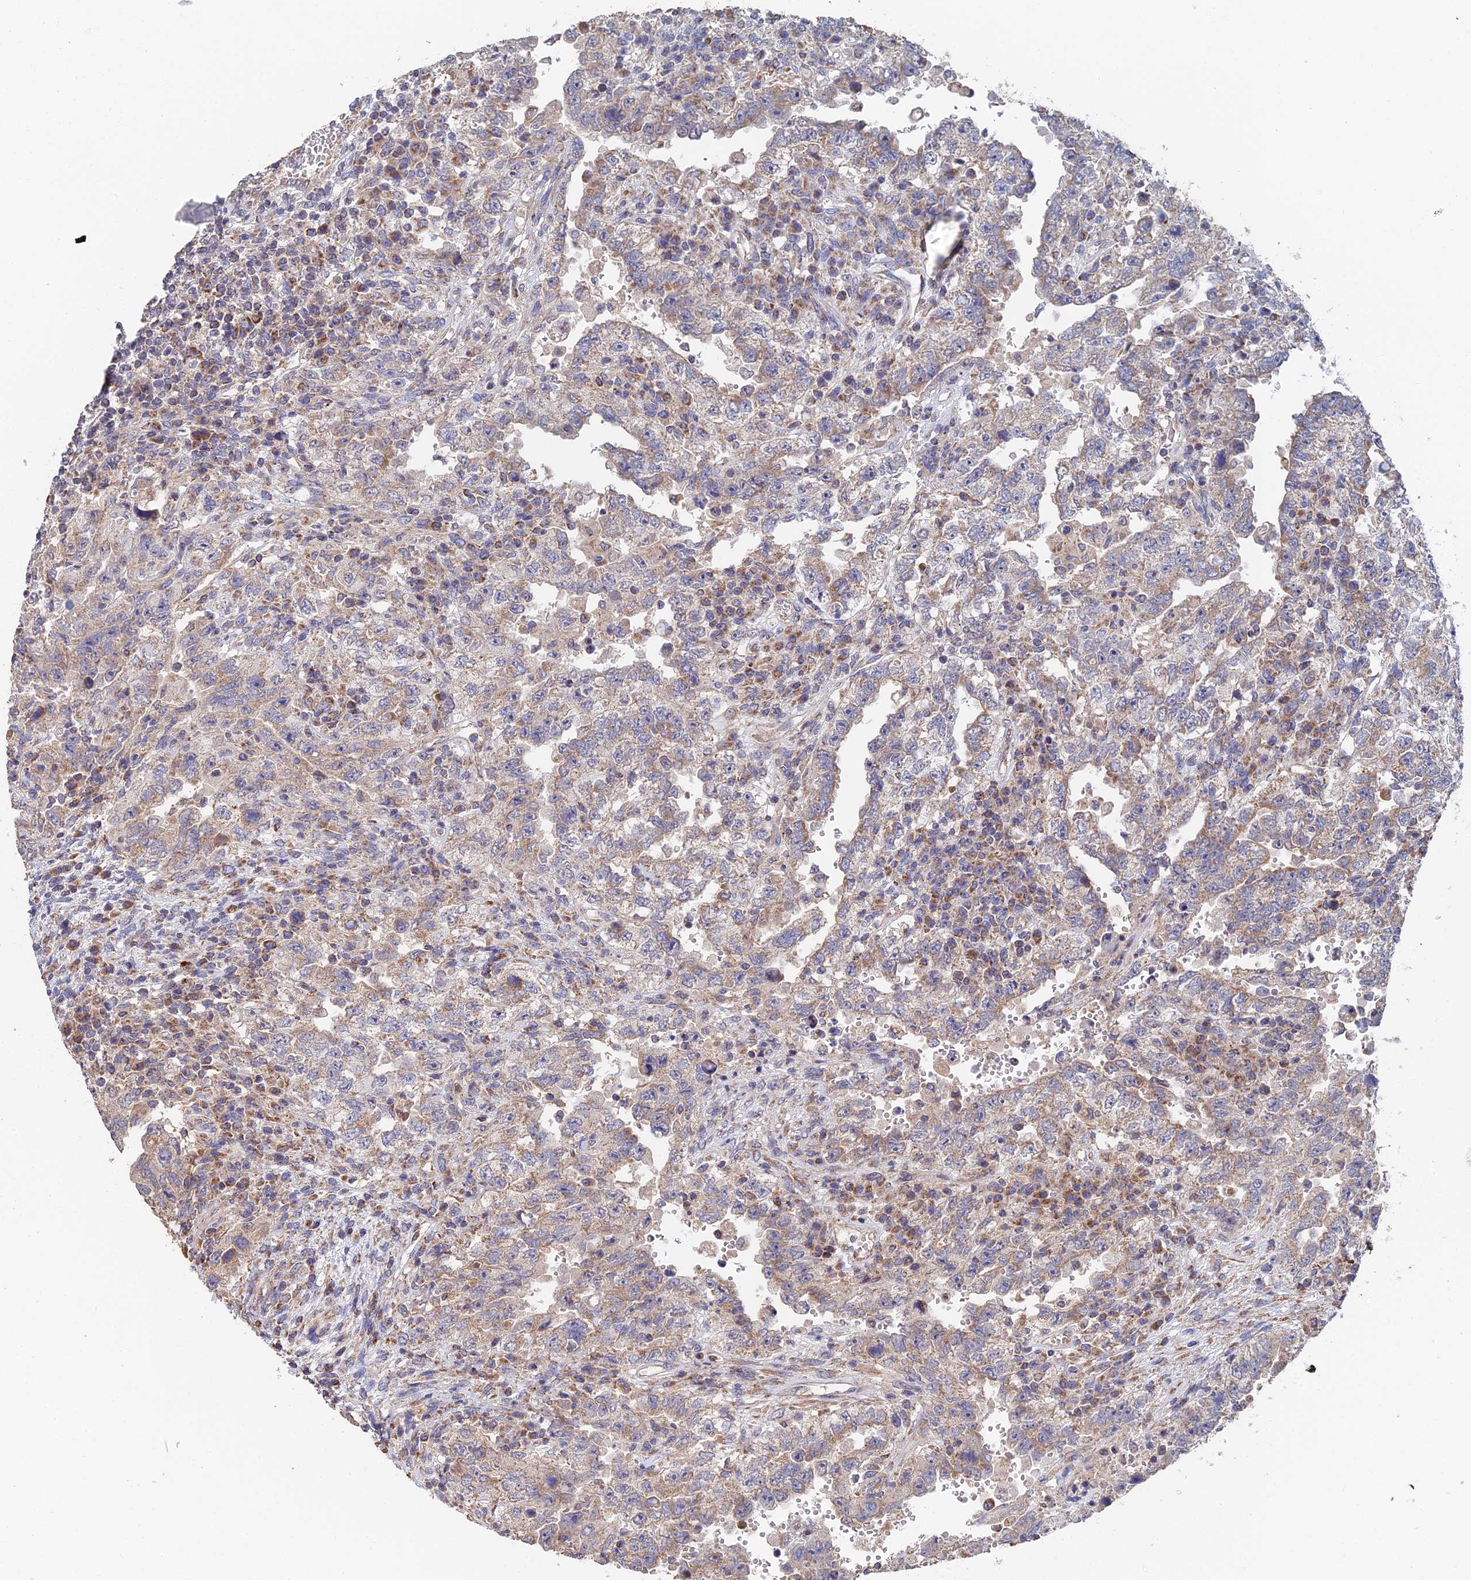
{"staining": {"intensity": "moderate", "quantity": "<25%", "location": "cytoplasmic/membranous"}, "tissue": "testis cancer", "cell_type": "Tumor cells", "image_type": "cancer", "snomed": [{"axis": "morphology", "description": "Carcinoma, Embryonal, NOS"}, {"axis": "topography", "description": "Testis"}], "caption": "Testis cancer (embryonal carcinoma) was stained to show a protein in brown. There is low levels of moderate cytoplasmic/membranous positivity in approximately <25% of tumor cells. The staining was performed using DAB to visualize the protein expression in brown, while the nuclei were stained in blue with hematoxylin (Magnification: 20x).", "gene": "ECSIT", "patient": {"sex": "male", "age": 26}}